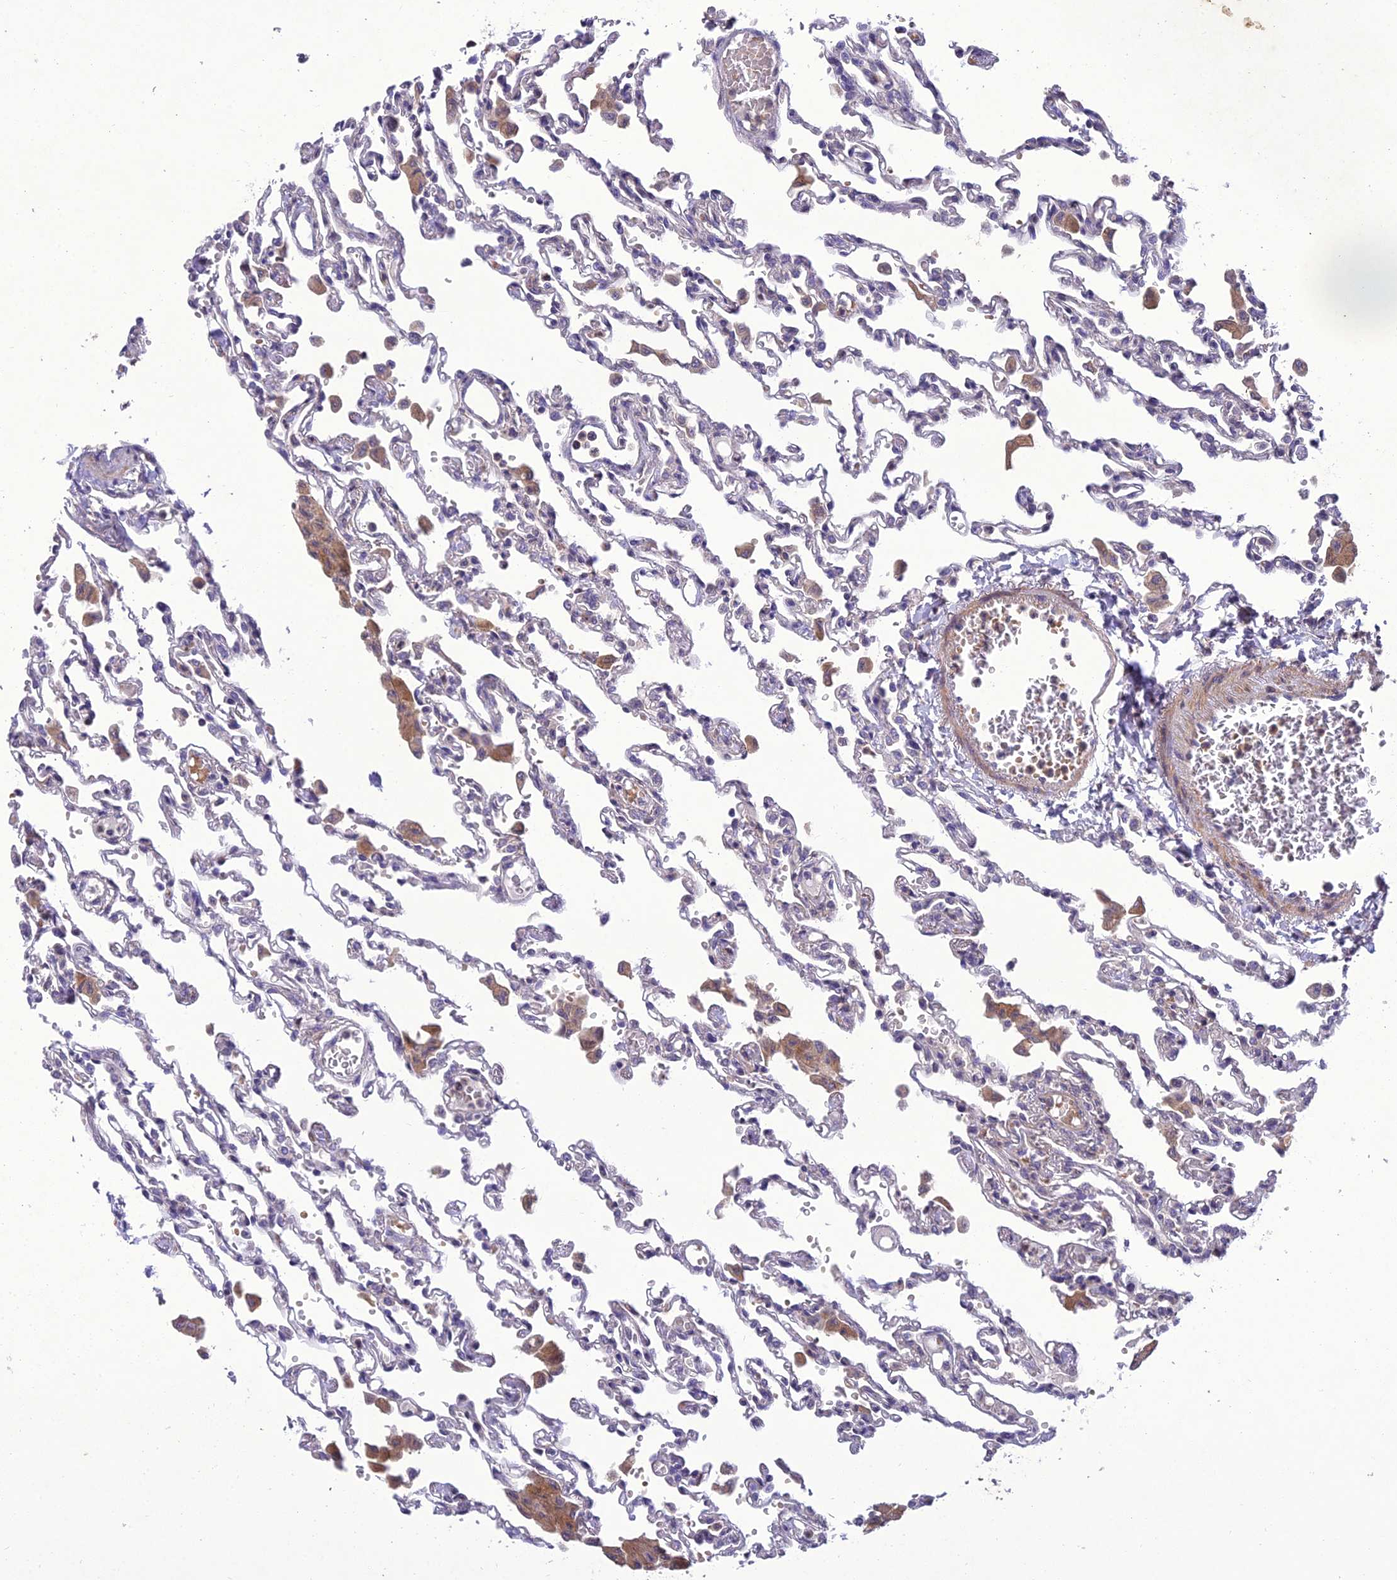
{"staining": {"intensity": "negative", "quantity": "none", "location": "none"}, "tissue": "lung", "cell_type": "Alveolar cells", "image_type": "normal", "snomed": [{"axis": "morphology", "description": "Normal tissue, NOS"}, {"axis": "topography", "description": "Bronchus"}, {"axis": "topography", "description": "Lung"}], "caption": "High magnification brightfield microscopy of unremarkable lung stained with DAB (brown) and counterstained with hematoxylin (blue): alveolar cells show no significant expression. Nuclei are stained in blue.", "gene": "CENPL", "patient": {"sex": "female", "age": 49}}